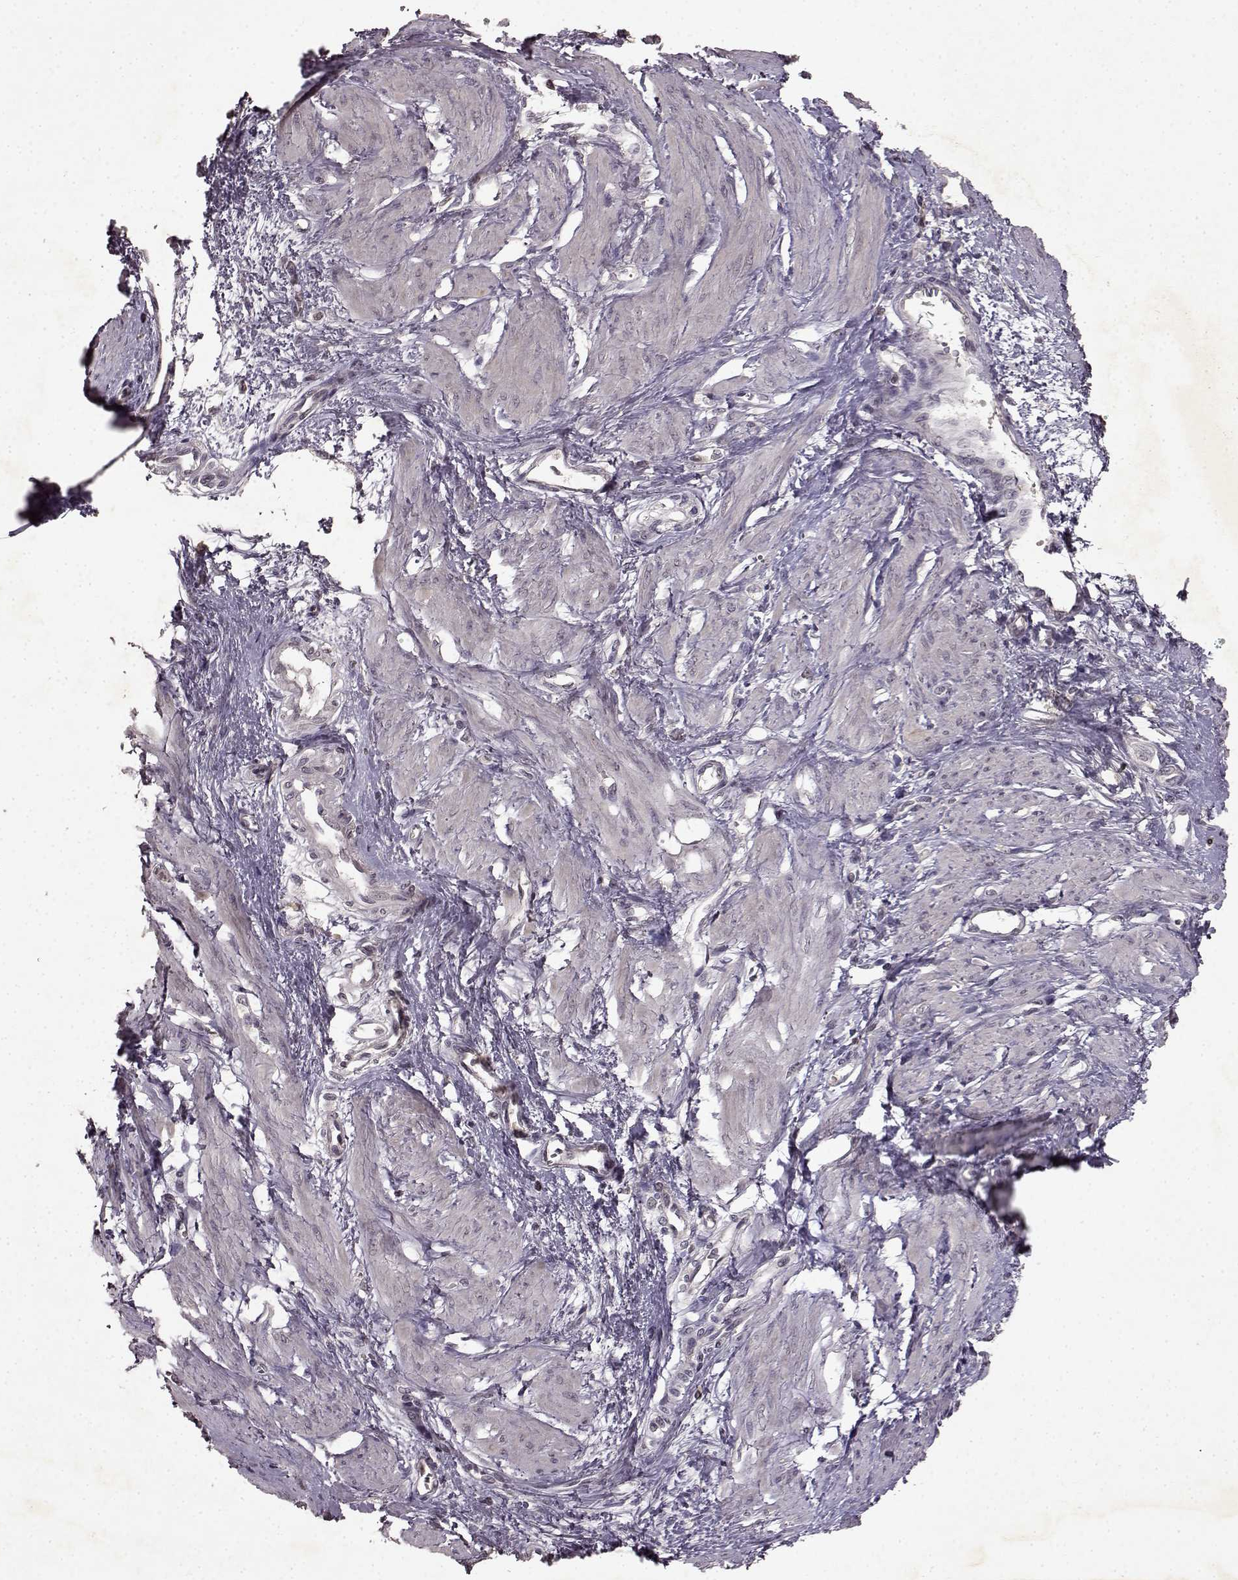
{"staining": {"intensity": "negative", "quantity": "none", "location": "none"}, "tissue": "smooth muscle", "cell_type": "Smooth muscle cells", "image_type": "normal", "snomed": [{"axis": "morphology", "description": "Normal tissue, NOS"}, {"axis": "topography", "description": "Smooth muscle"}, {"axis": "topography", "description": "Uterus"}], "caption": "IHC histopathology image of normal human smooth muscle stained for a protein (brown), which reveals no expression in smooth muscle cells. (DAB immunohistochemistry (IHC) with hematoxylin counter stain).", "gene": "LHB", "patient": {"sex": "female", "age": 39}}